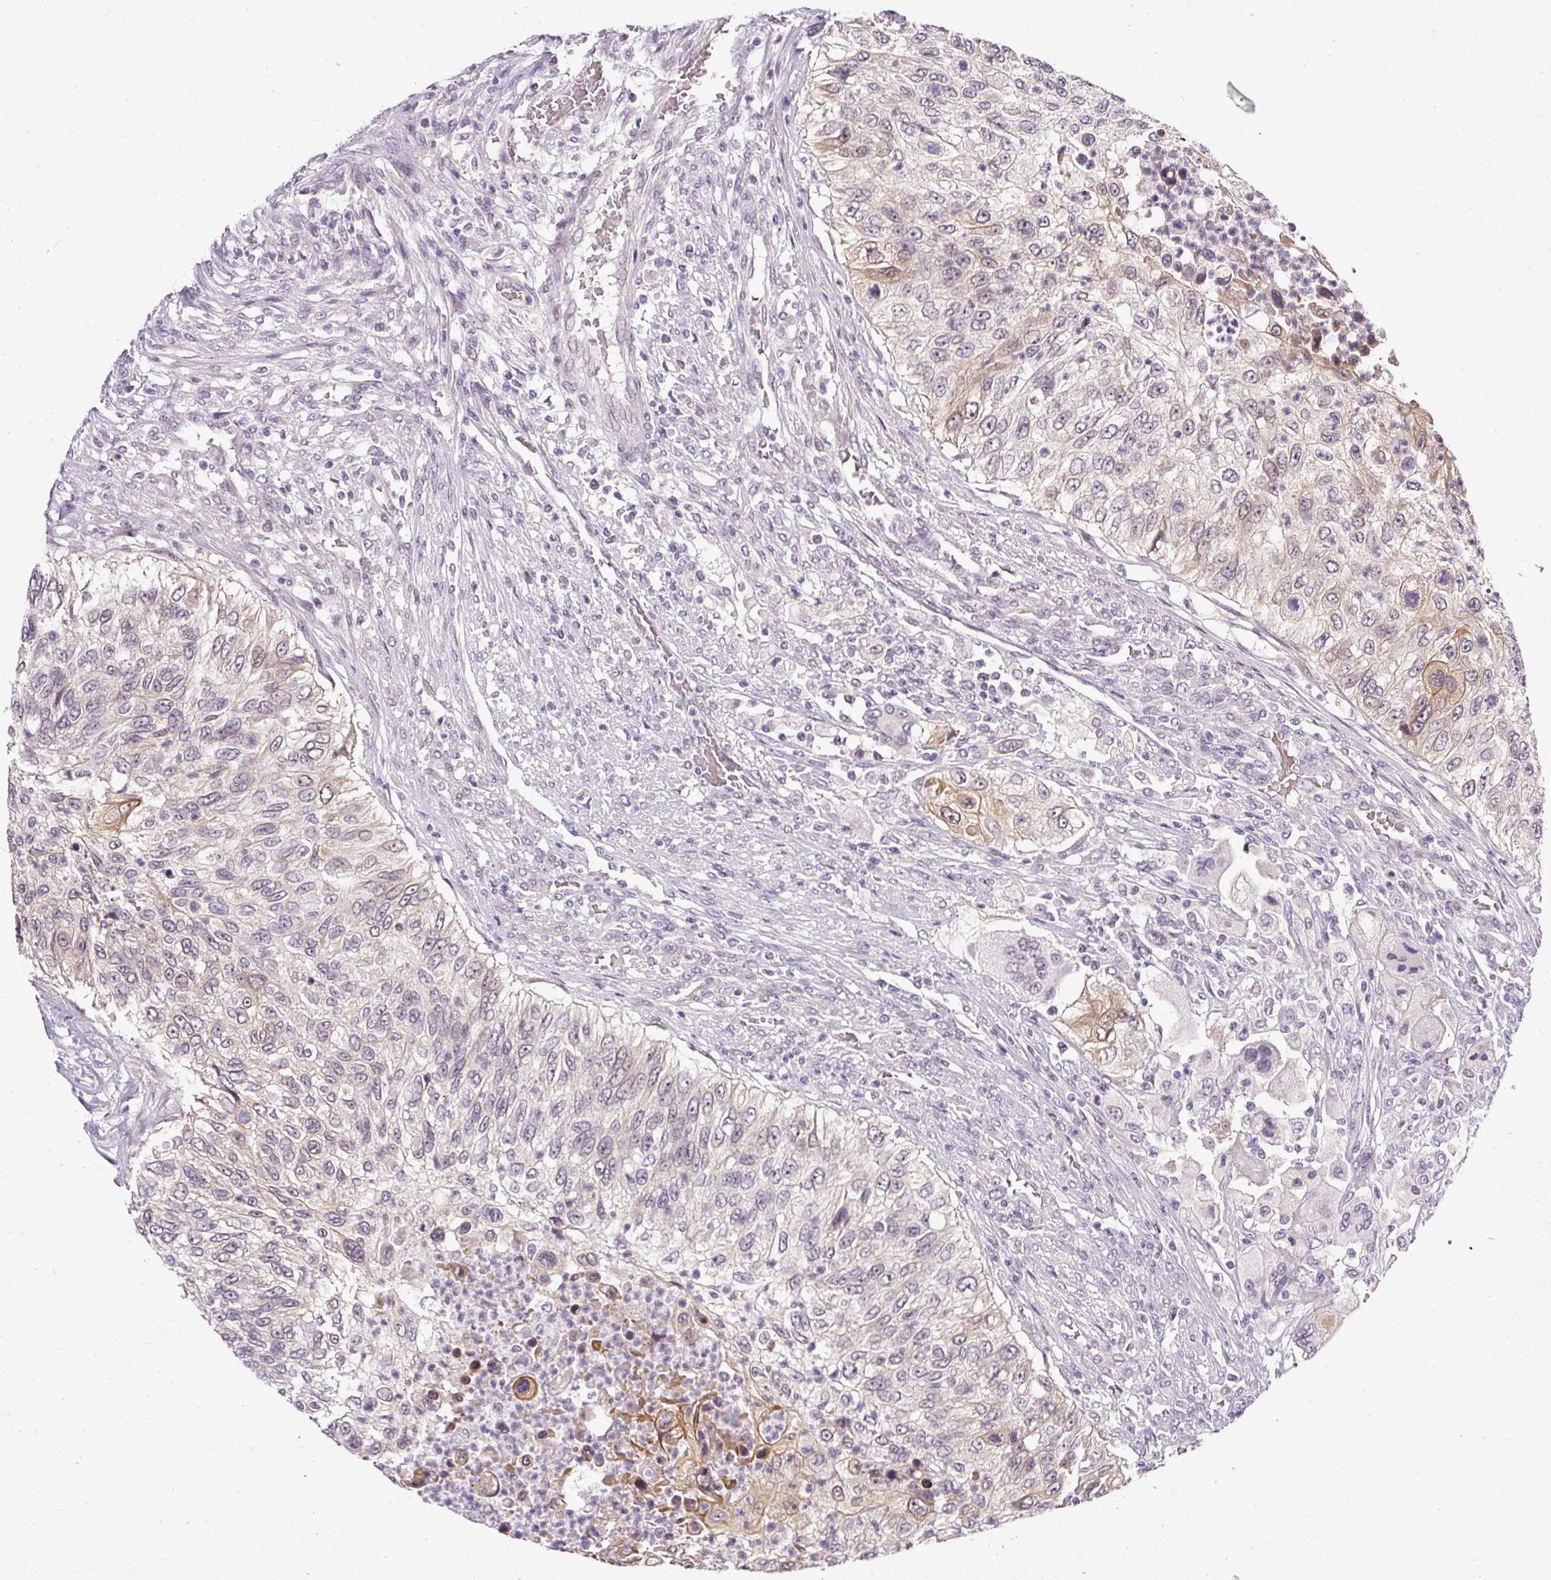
{"staining": {"intensity": "moderate", "quantity": "<25%", "location": "cytoplasmic/membranous"}, "tissue": "urothelial cancer", "cell_type": "Tumor cells", "image_type": "cancer", "snomed": [{"axis": "morphology", "description": "Urothelial carcinoma, High grade"}, {"axis": "topography", "description": "Urinary bladder"}], "caption": "Human high-grade urothelial carcinoma stained with a protein marker demonstrates moderate staining in tumor cells.", "gene": "FAM117B", "patient": {"sex": "female", "age": 60}}